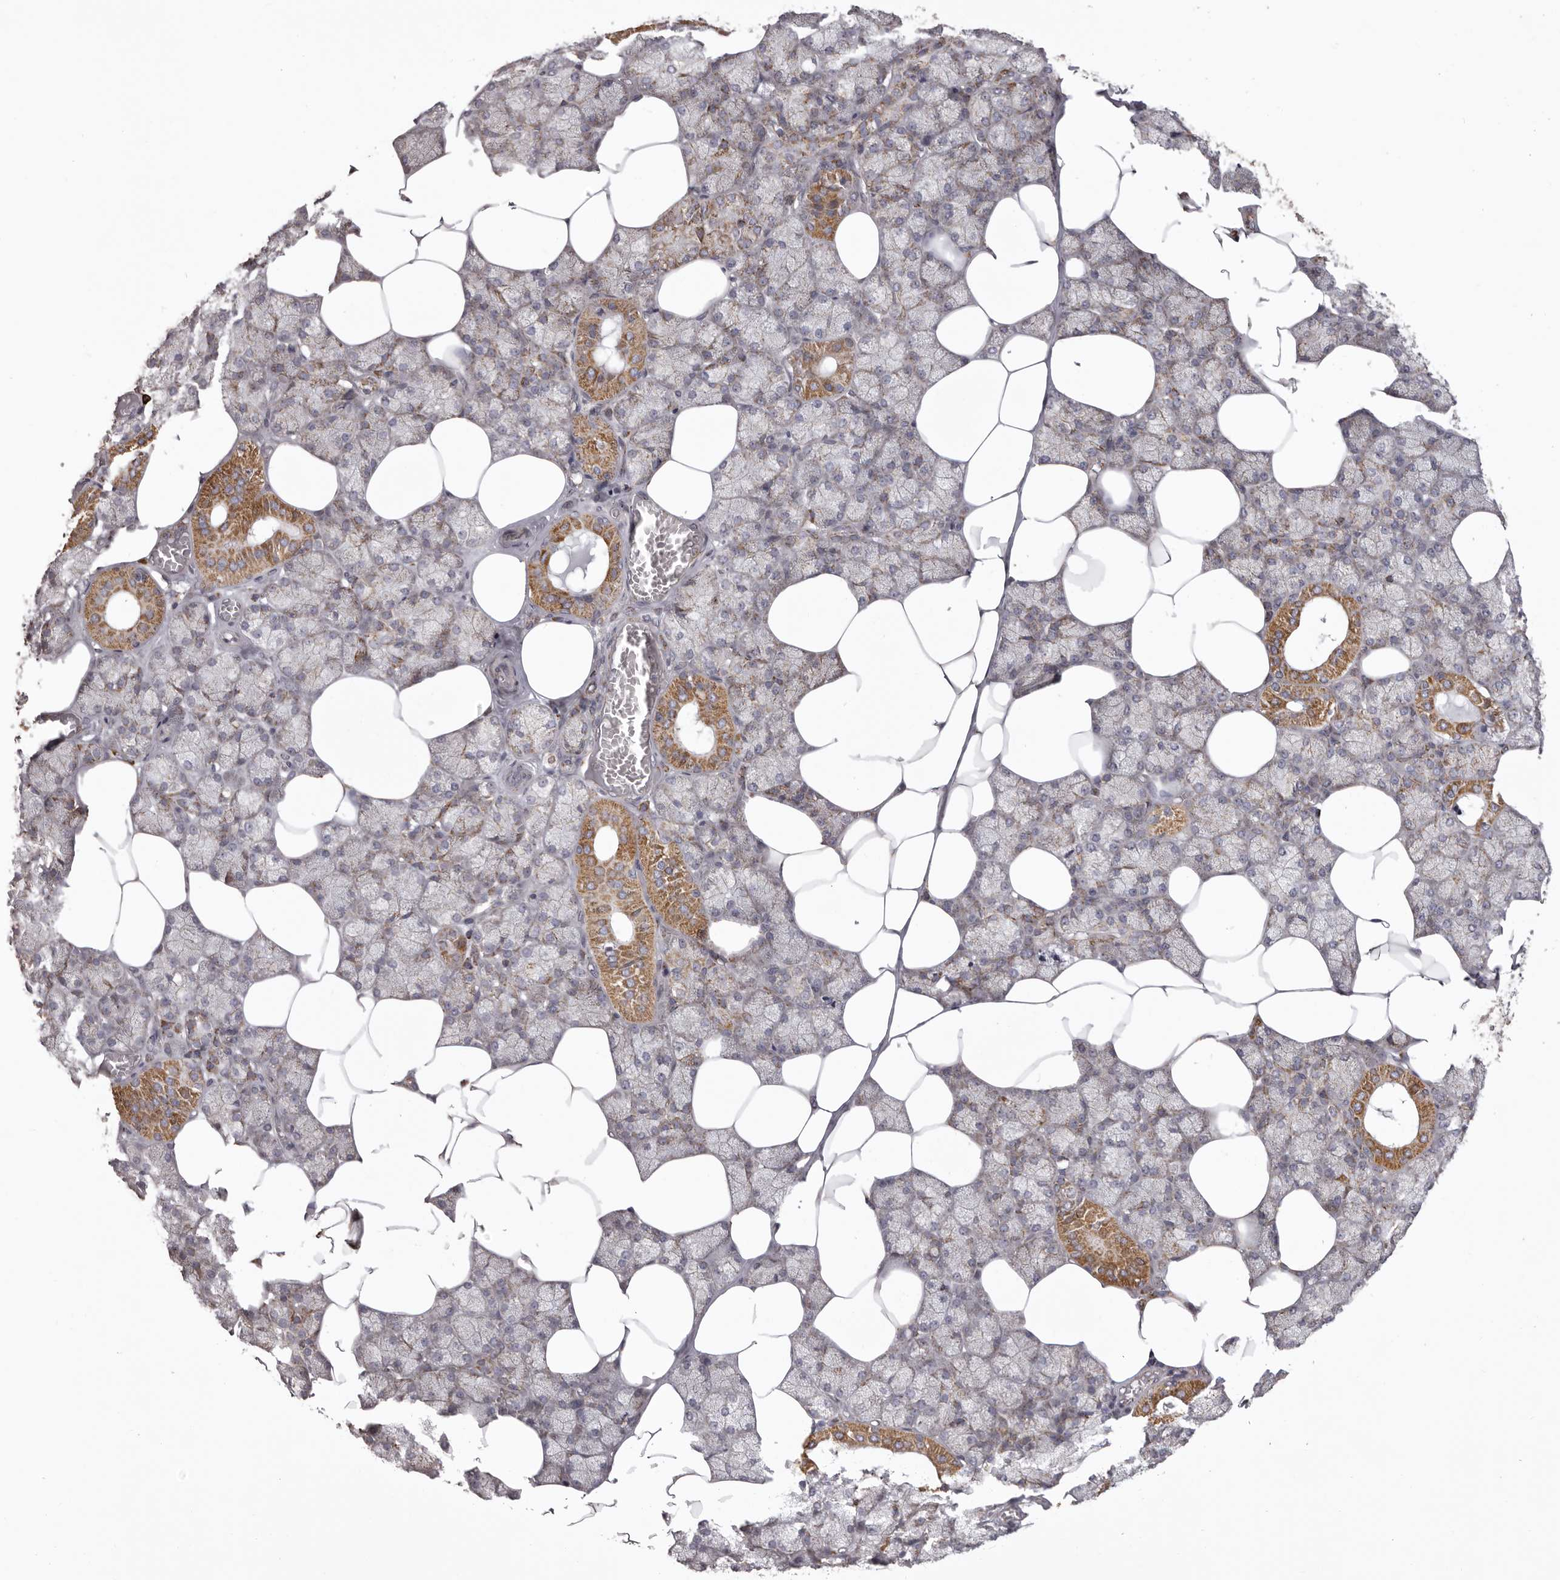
{"staining": {"intensity": "moderate", "quantity": "<25%", "location": "cytoplasmic/membranous"}, "tissue": "salivary gland", "cell_type": "Glandular cells", "image_type": "normal", "snomed": [{"axis": "morphology", "description": "Normal tissue, NOS"}, {"axis": "topography", "description": "Salivary gland"}], "caption": "Moderate cytoplasmic/membranous staining for a protein is seen in about <25% of glandular cells of benign salivary gland using IHC.", "gene": "CHRM2", "patient": {"sex": "male", "age": 62}}